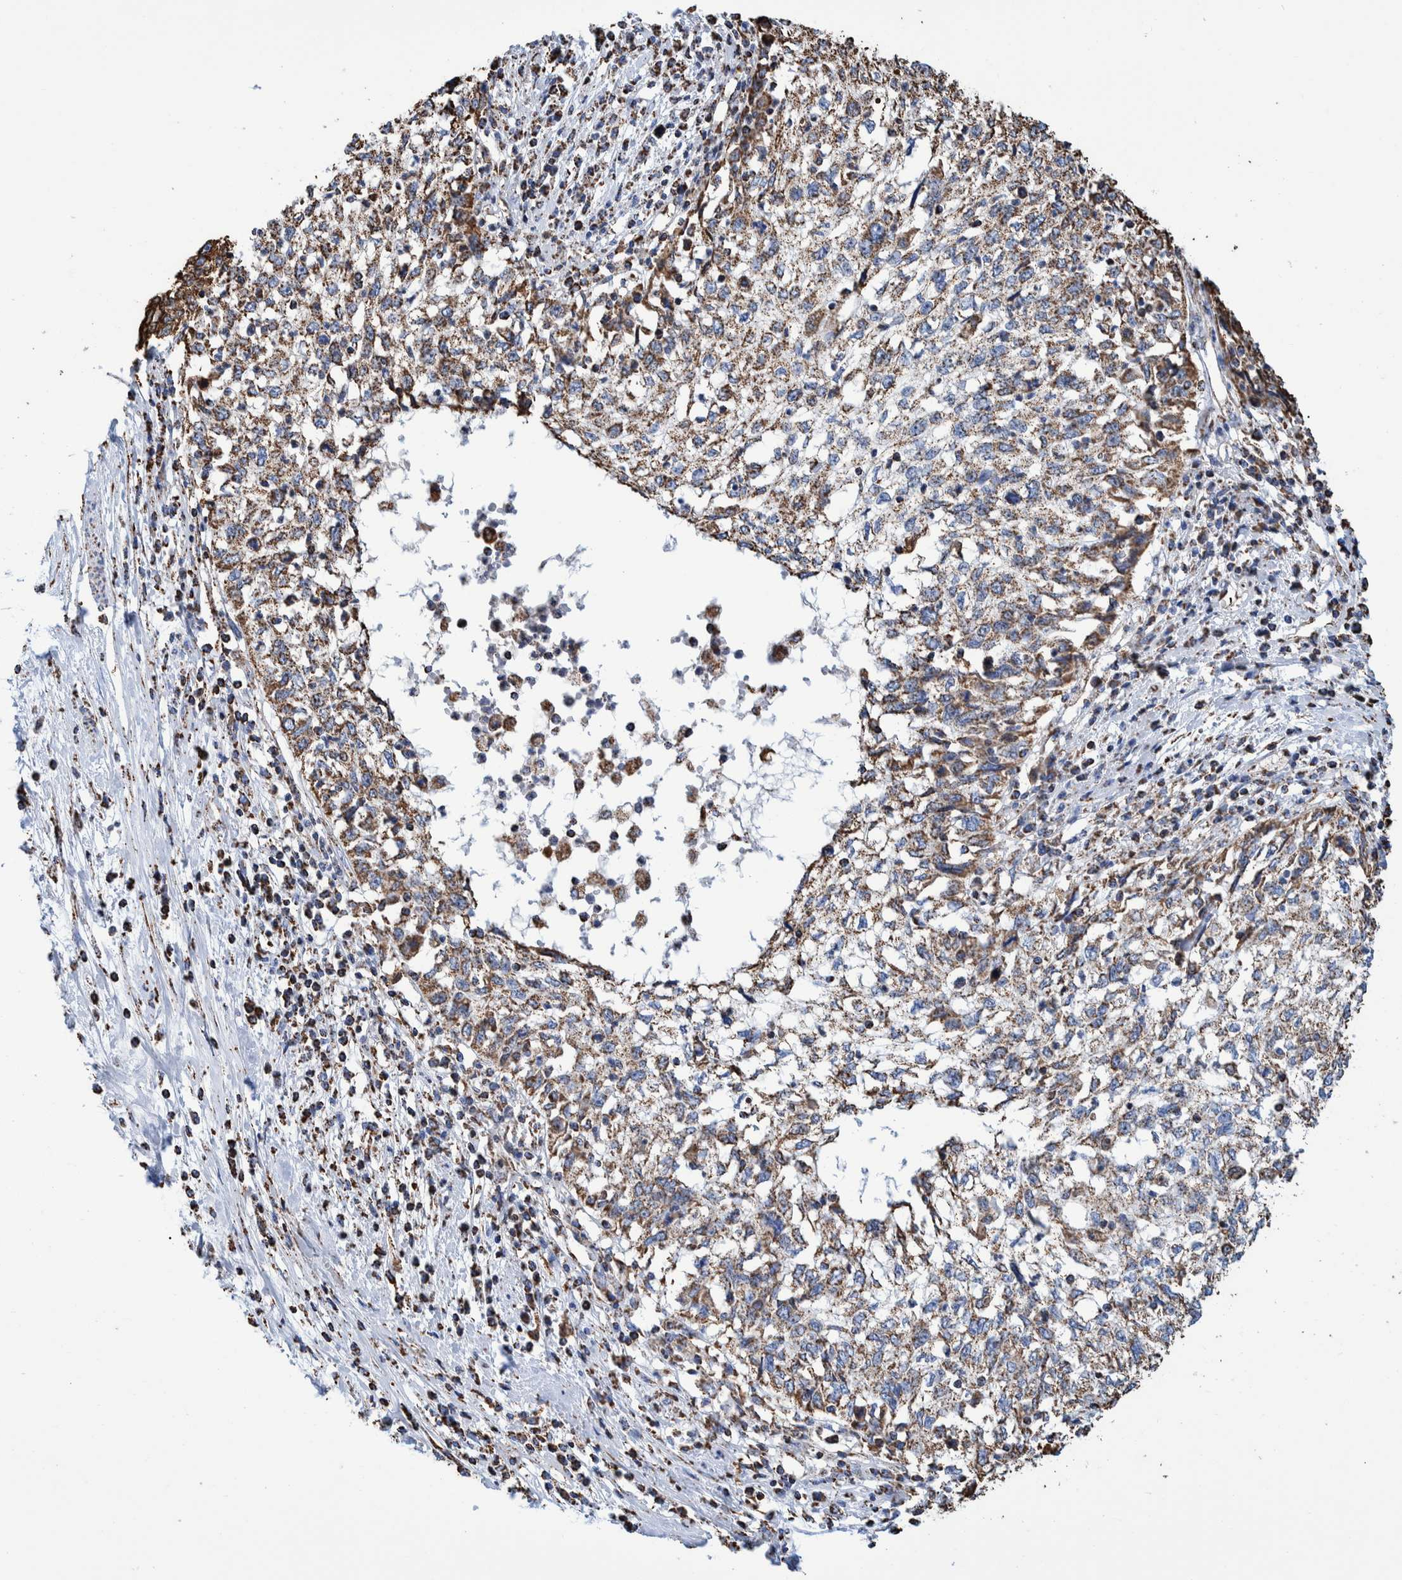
{"staining": {"intensity": "moderate", "quantity": ">75%", "location": "cytoplasmic/membranous"}, "tissue": "cervical cancer", "cell_type": "Tumor cells", "image_type": "cancer", "snomed": [{"axis": "morphology", "description": "Squamous cell carcinoma, NOS"}, {"axis": "topography", "description": "Cervix"}], "caption": "Protein analysis of cervical squamous cell carcinoma tissue displays moderate cytoplasmic/membranous staining in approximately >75% of tumor cells.", "gene": "VPS26C", "patient": {"sex": "female", "age": 57}}